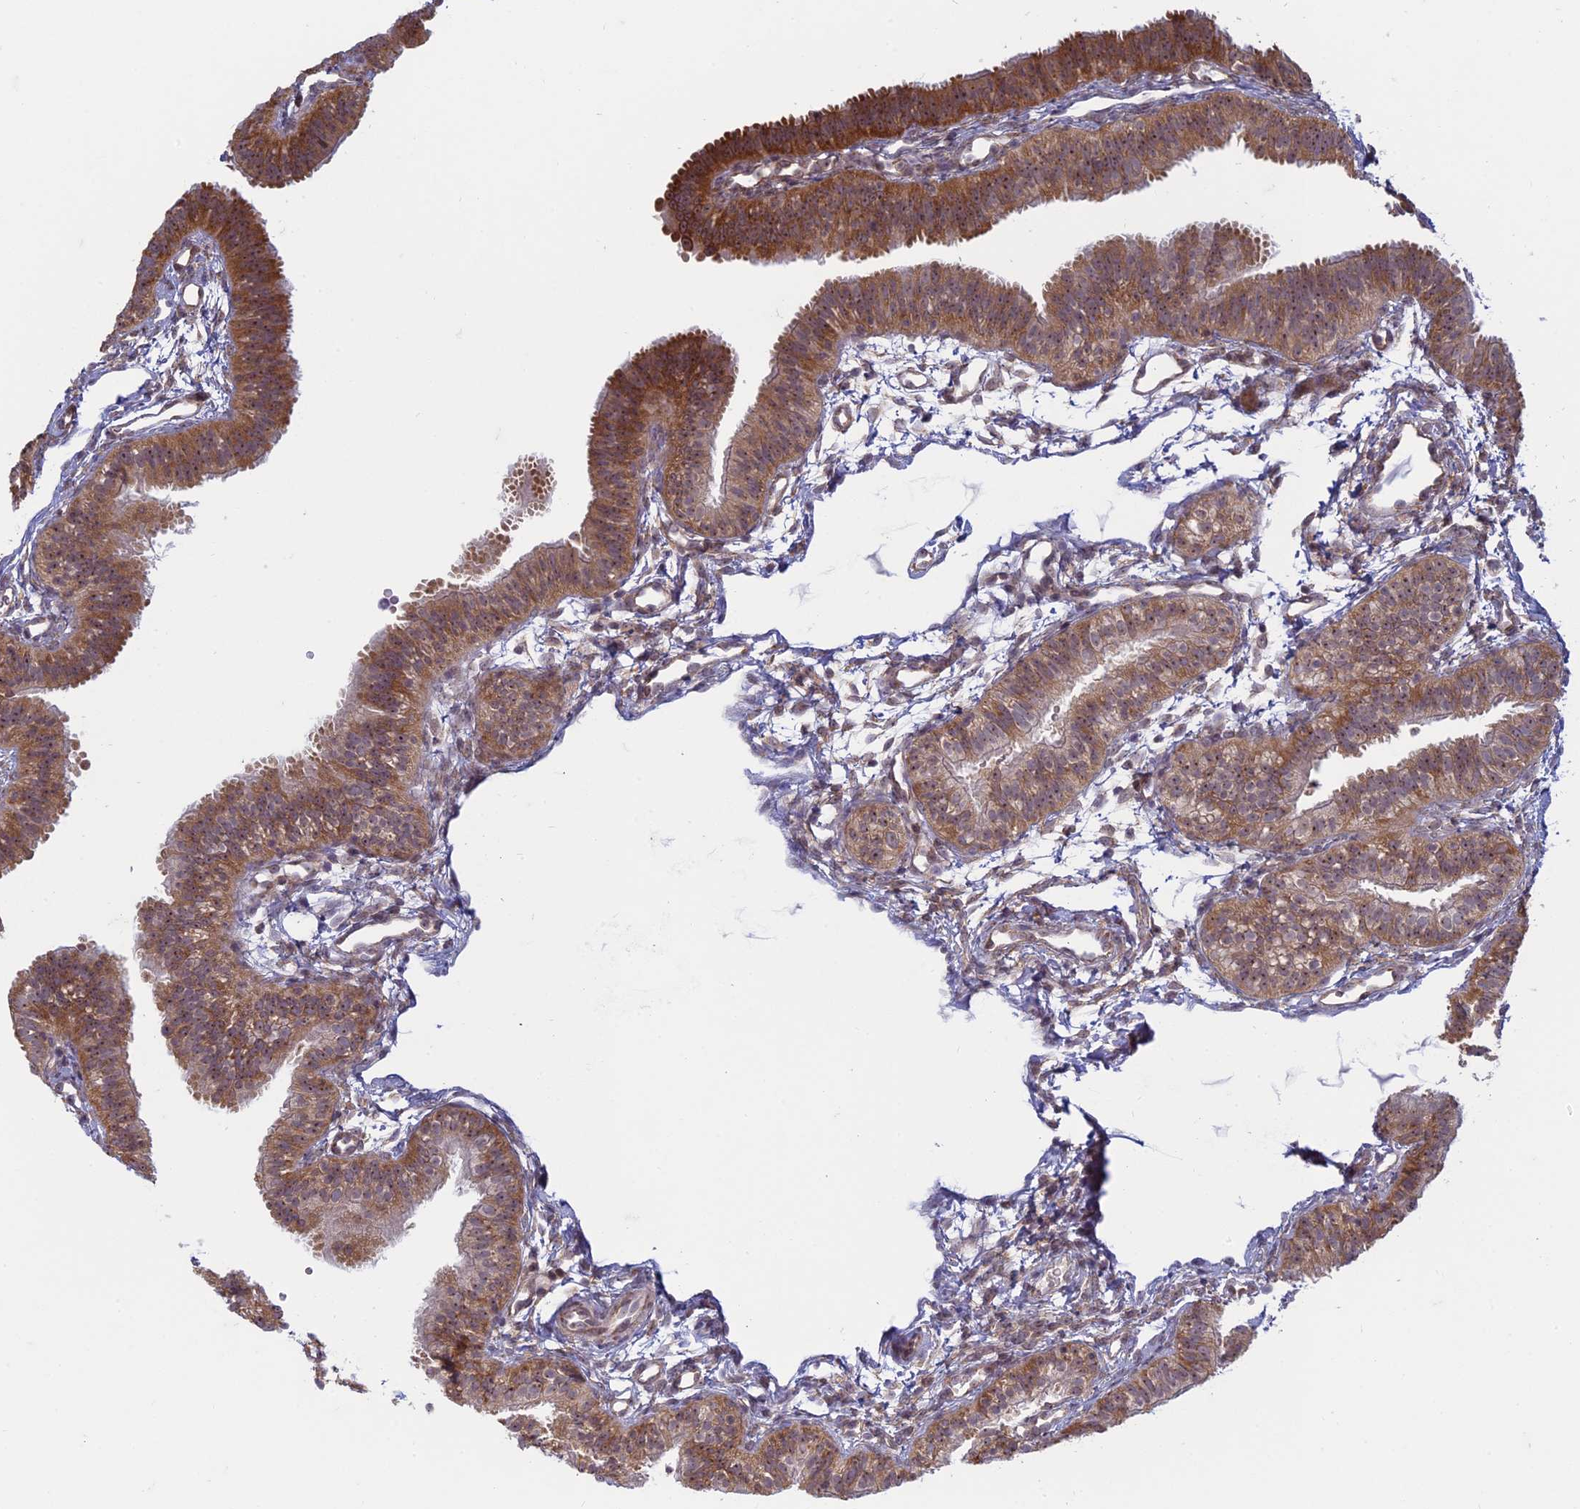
{"staining": {"intensity": "moderate", "quantity": ">75%", "location": "cytoplasmic/membranous,nuclear"}, "tissue": "fallopian tube", "cell_type": "Glandular cells", "image_type": "normal", "snomed": [{"axis": "morphology", "description": "Normal tissue, NOS"}, {"axis": "topography", "description": "Fallopian tube"}], "caption": "Normal fallopian tube reveals moderate cytoplasmic/membranous,nuclear positivity in approximately >75% of glandular cells, visualized by immunohistochemistry.", "gene": "RPS19BP1", "patient": {"sex": "female", "age": 35}}